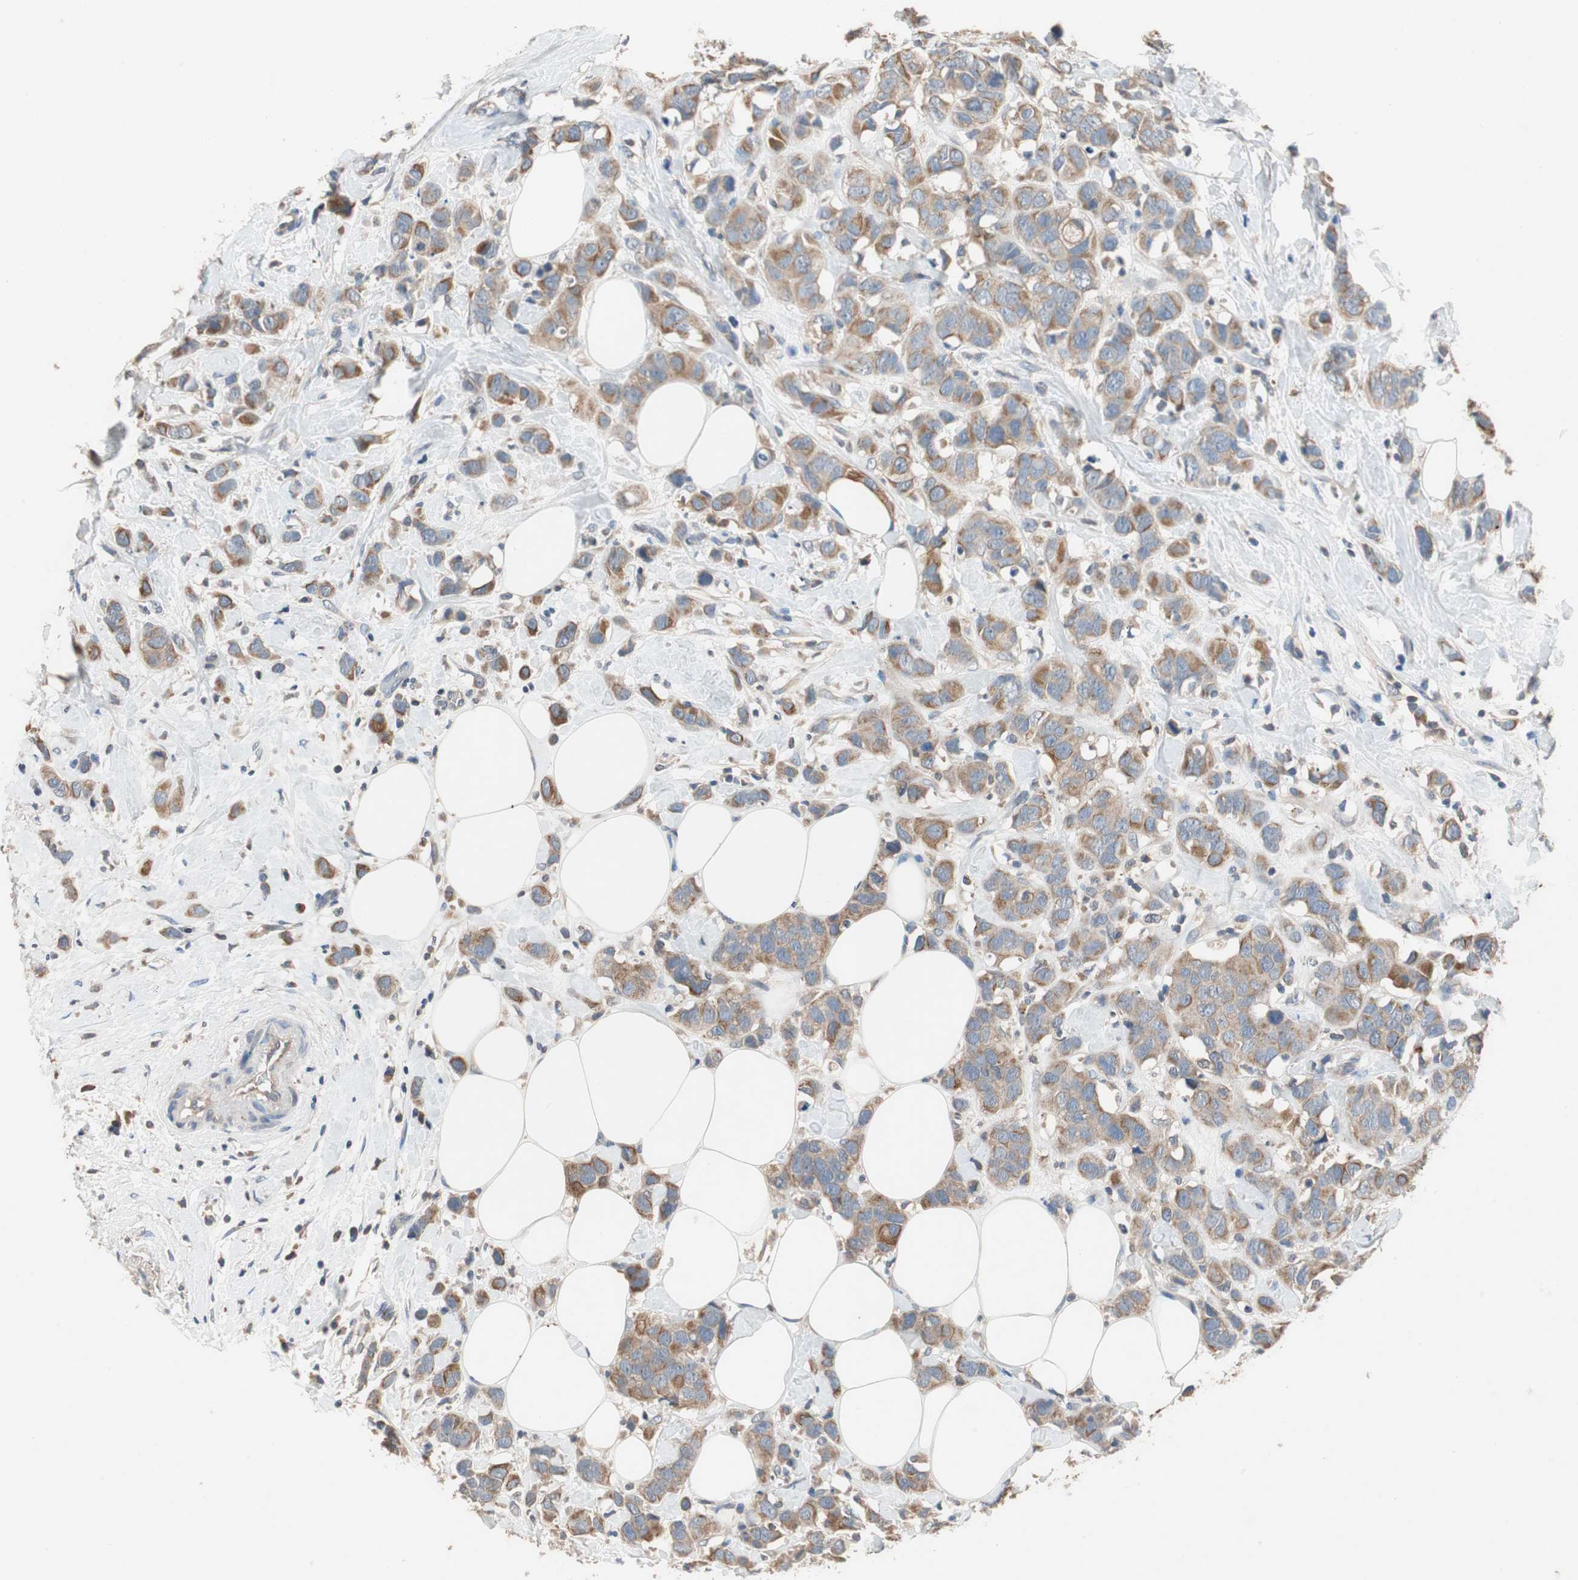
{"staining": {"intensity": "moderate", "quantity": ">75%", "location": "cytoplasmic/membranous"}, "tissue": "breast cancer", "cell_type": "Tumor cells", "image_type": "cancer", "snomed": [{"axis": "morphology", "description": "Normal tissue, NOS"}, {"axis": "morphology", "description": "Duct carcinoma"}, {"axis": "topography", "description": "Breast"}], "caption": "A micrograph of breast intraductal carcinoma stained for a protein shows moderate cytoplasmic/membranous brown staining in tumor cells.", "gene": "ADAP1", "patient": {"sex": "female", "age": 50}}